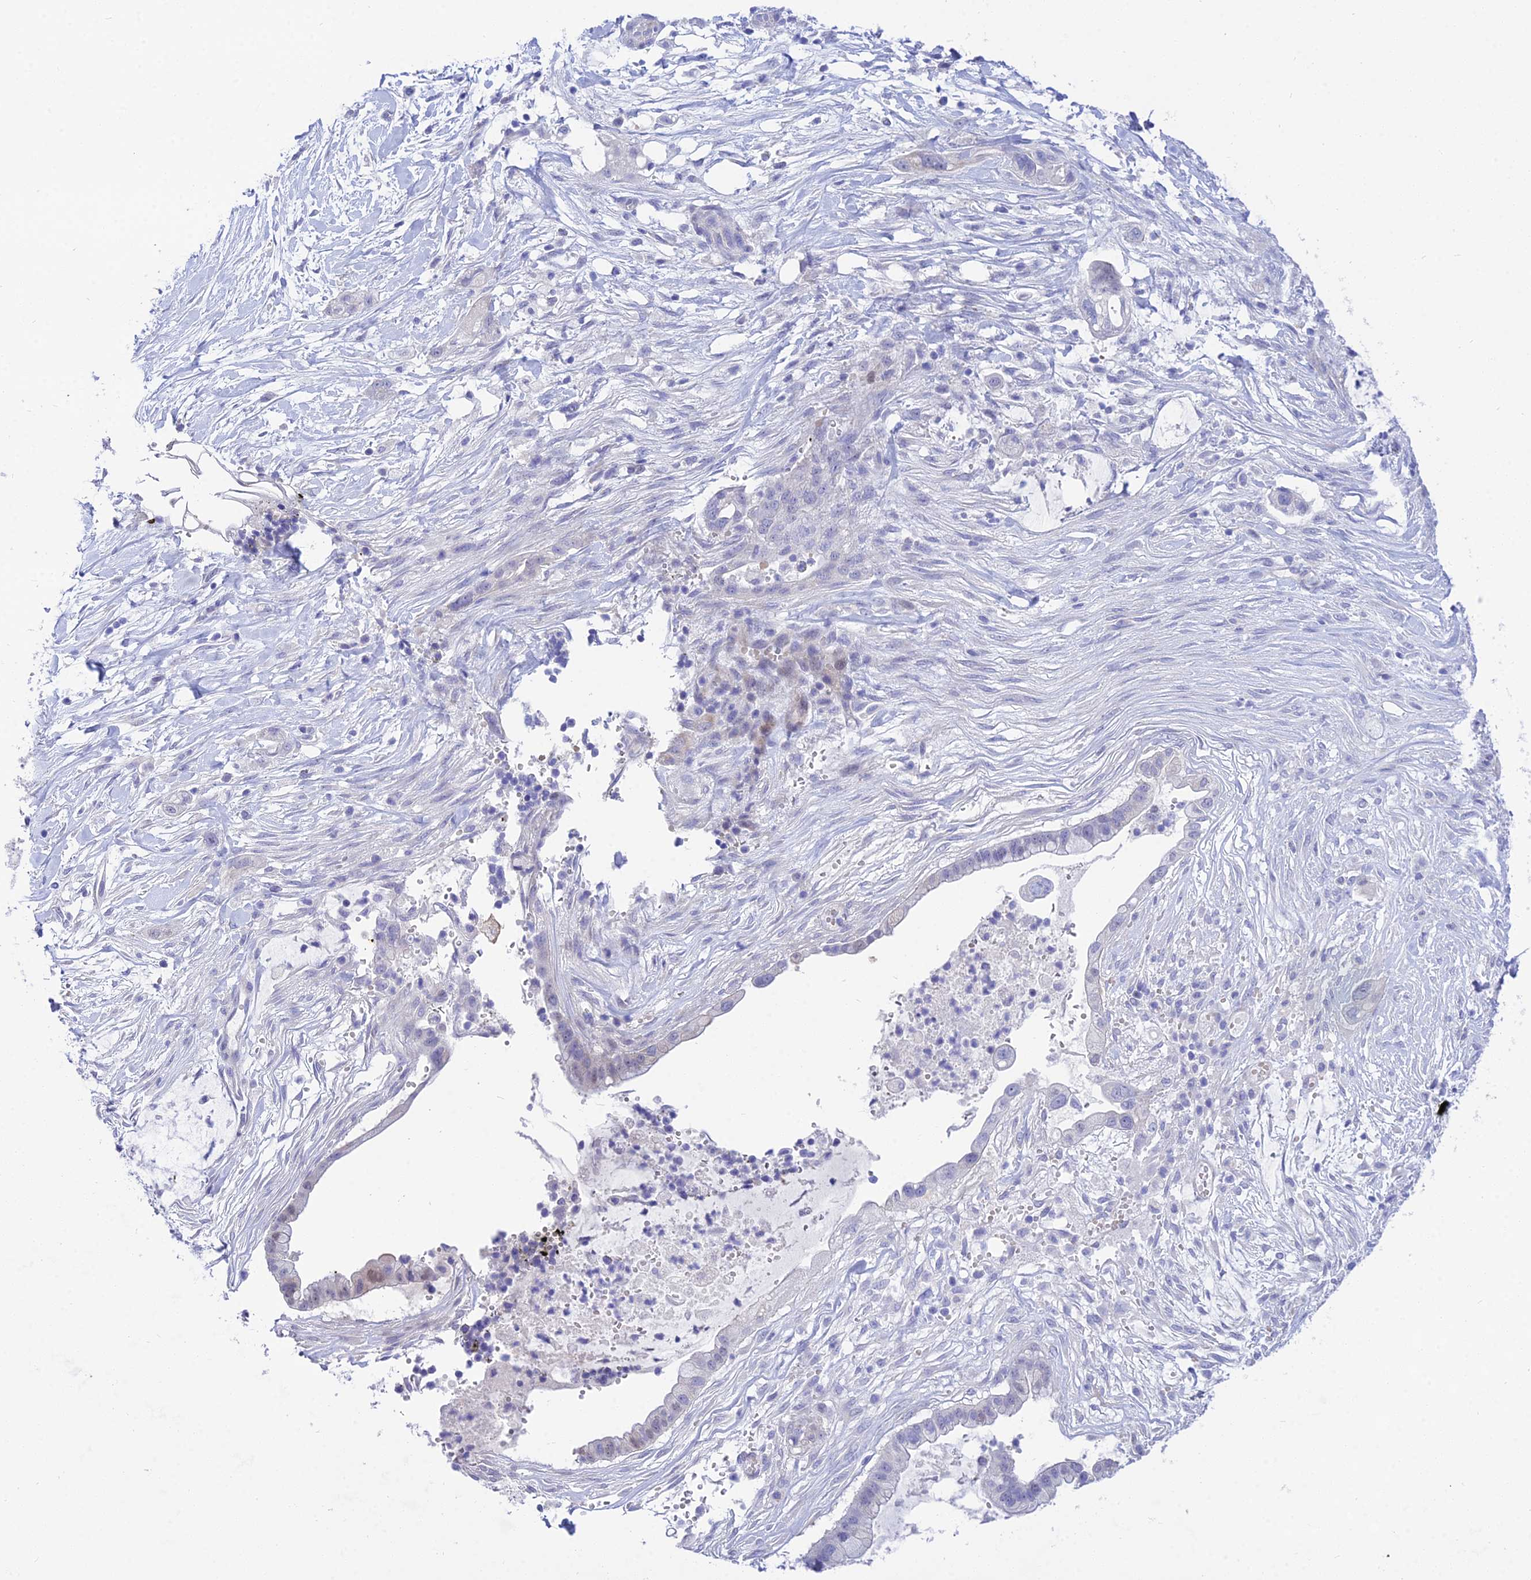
{"staining": {"intensity": "negative", "quantity": "none", "location": "none"}, "tissue": "pancreatic cancer", "cell_type": "Tumor cells", "image_type": "cancer", "snomed": [{"axis": "morphology", "description": "Adenocarcinoma, NOS"}, {"axis": "topography", "description": "Pancreas"}], "caption": "Tumor cells are negative for protein expression in human pancreatic cancer (adenocarcinoma).", "gene": "DEFB107A", "patient": {"sex": "male", "age": 44}}